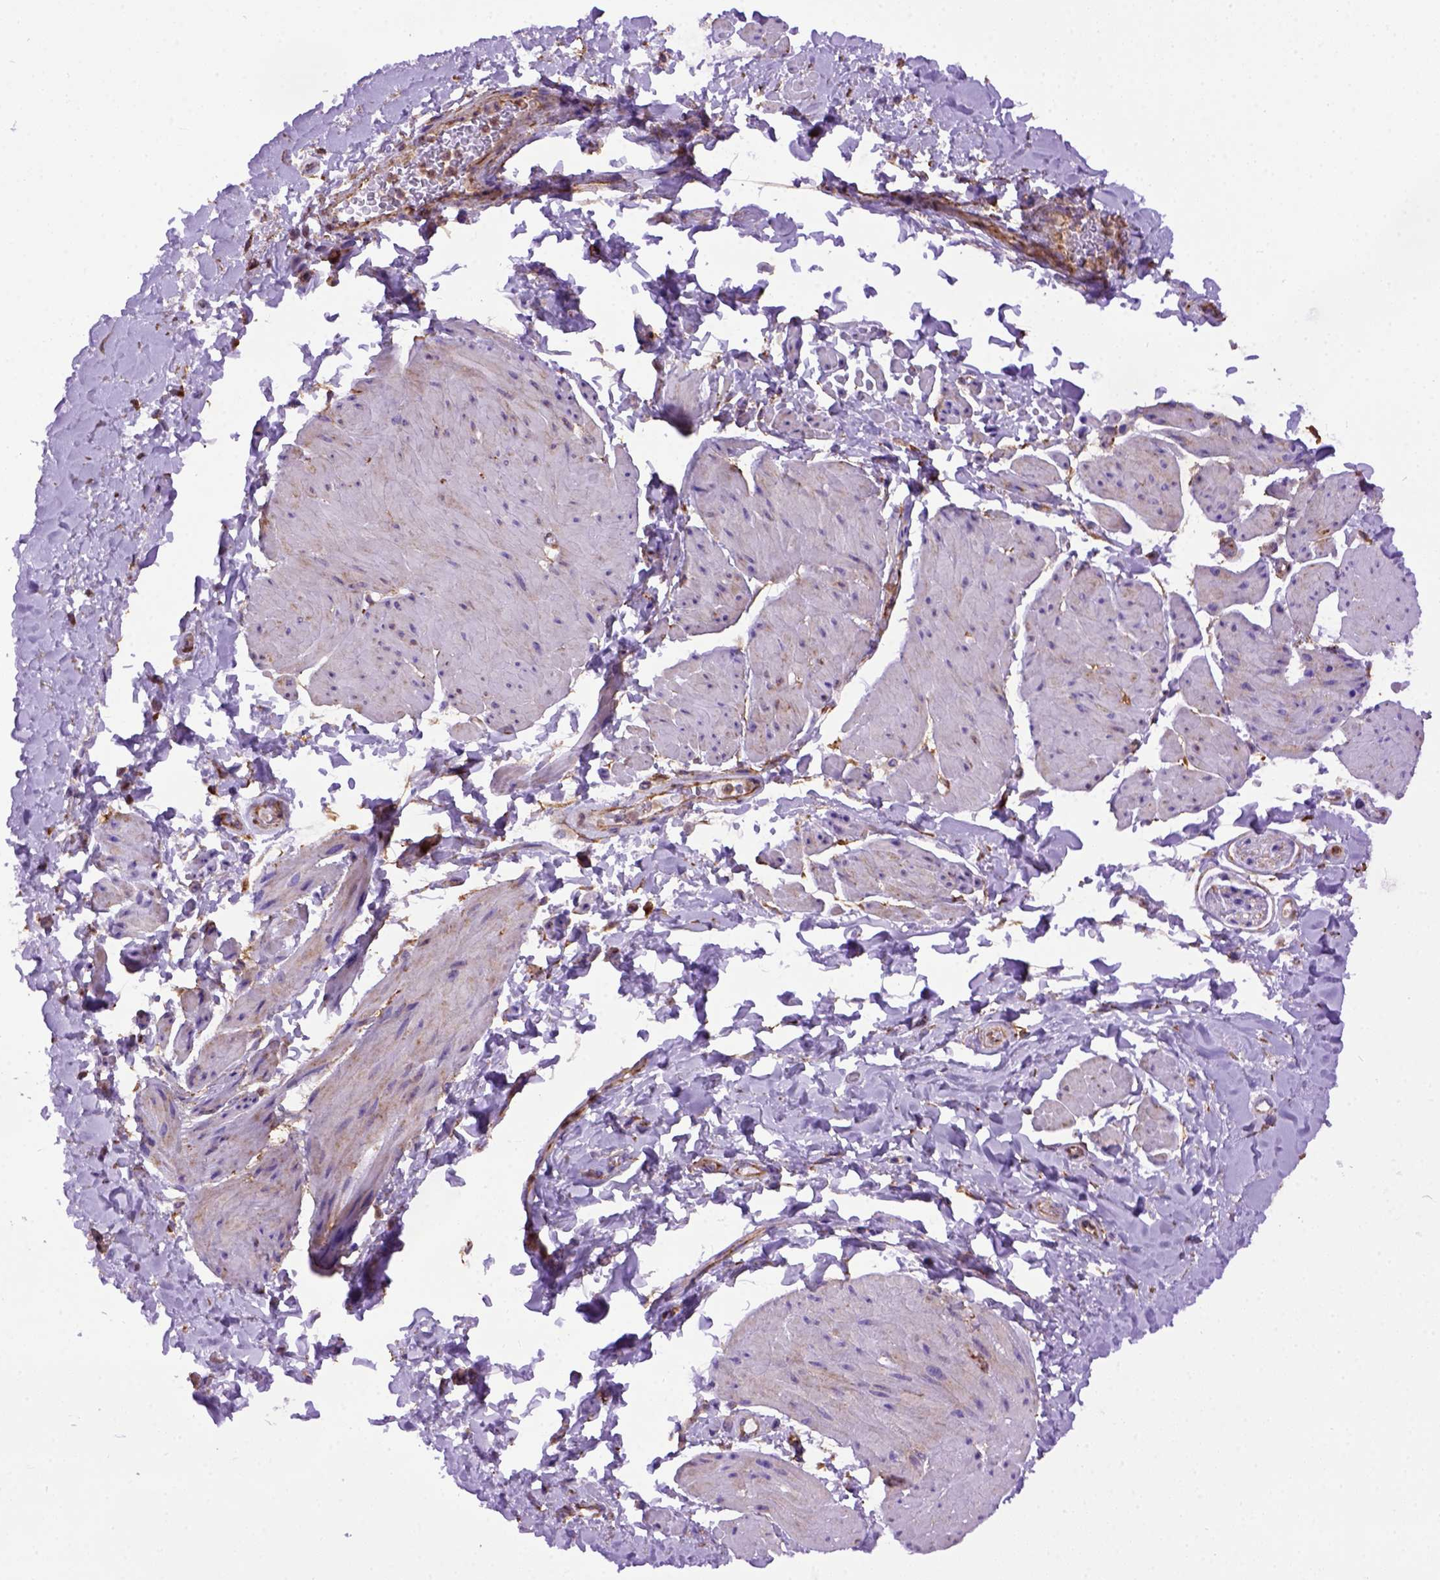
{"staining": {"intensity": "negative", "quantity": "none", "location": "none"}, "tissue": "adipose tissue", "cell_type": "Adipocytes", "image_type": "normal", "snomed": [{"axis": "morphology", "description": "Normal tissue, NOS"}, {"axis": "topography", "description": "Urinary bladder"}, {"axis": "topography", "description": "Peripheral nerve tissue"}], "caption": "This image is of benign adipose tissue stained with IHC to label a protein in brown with the nuclei are counter-stained blue. There is no expression in adipocytes. (Stains: DAB (3,3'-diaminobenzidine) immunohistochemistry (IHC) with hematoxylin counter stain, Microscopy: brightfield microscopy at high magnification).", "gene": "MVP", "patient": {"sex": "female", "age": 60}}